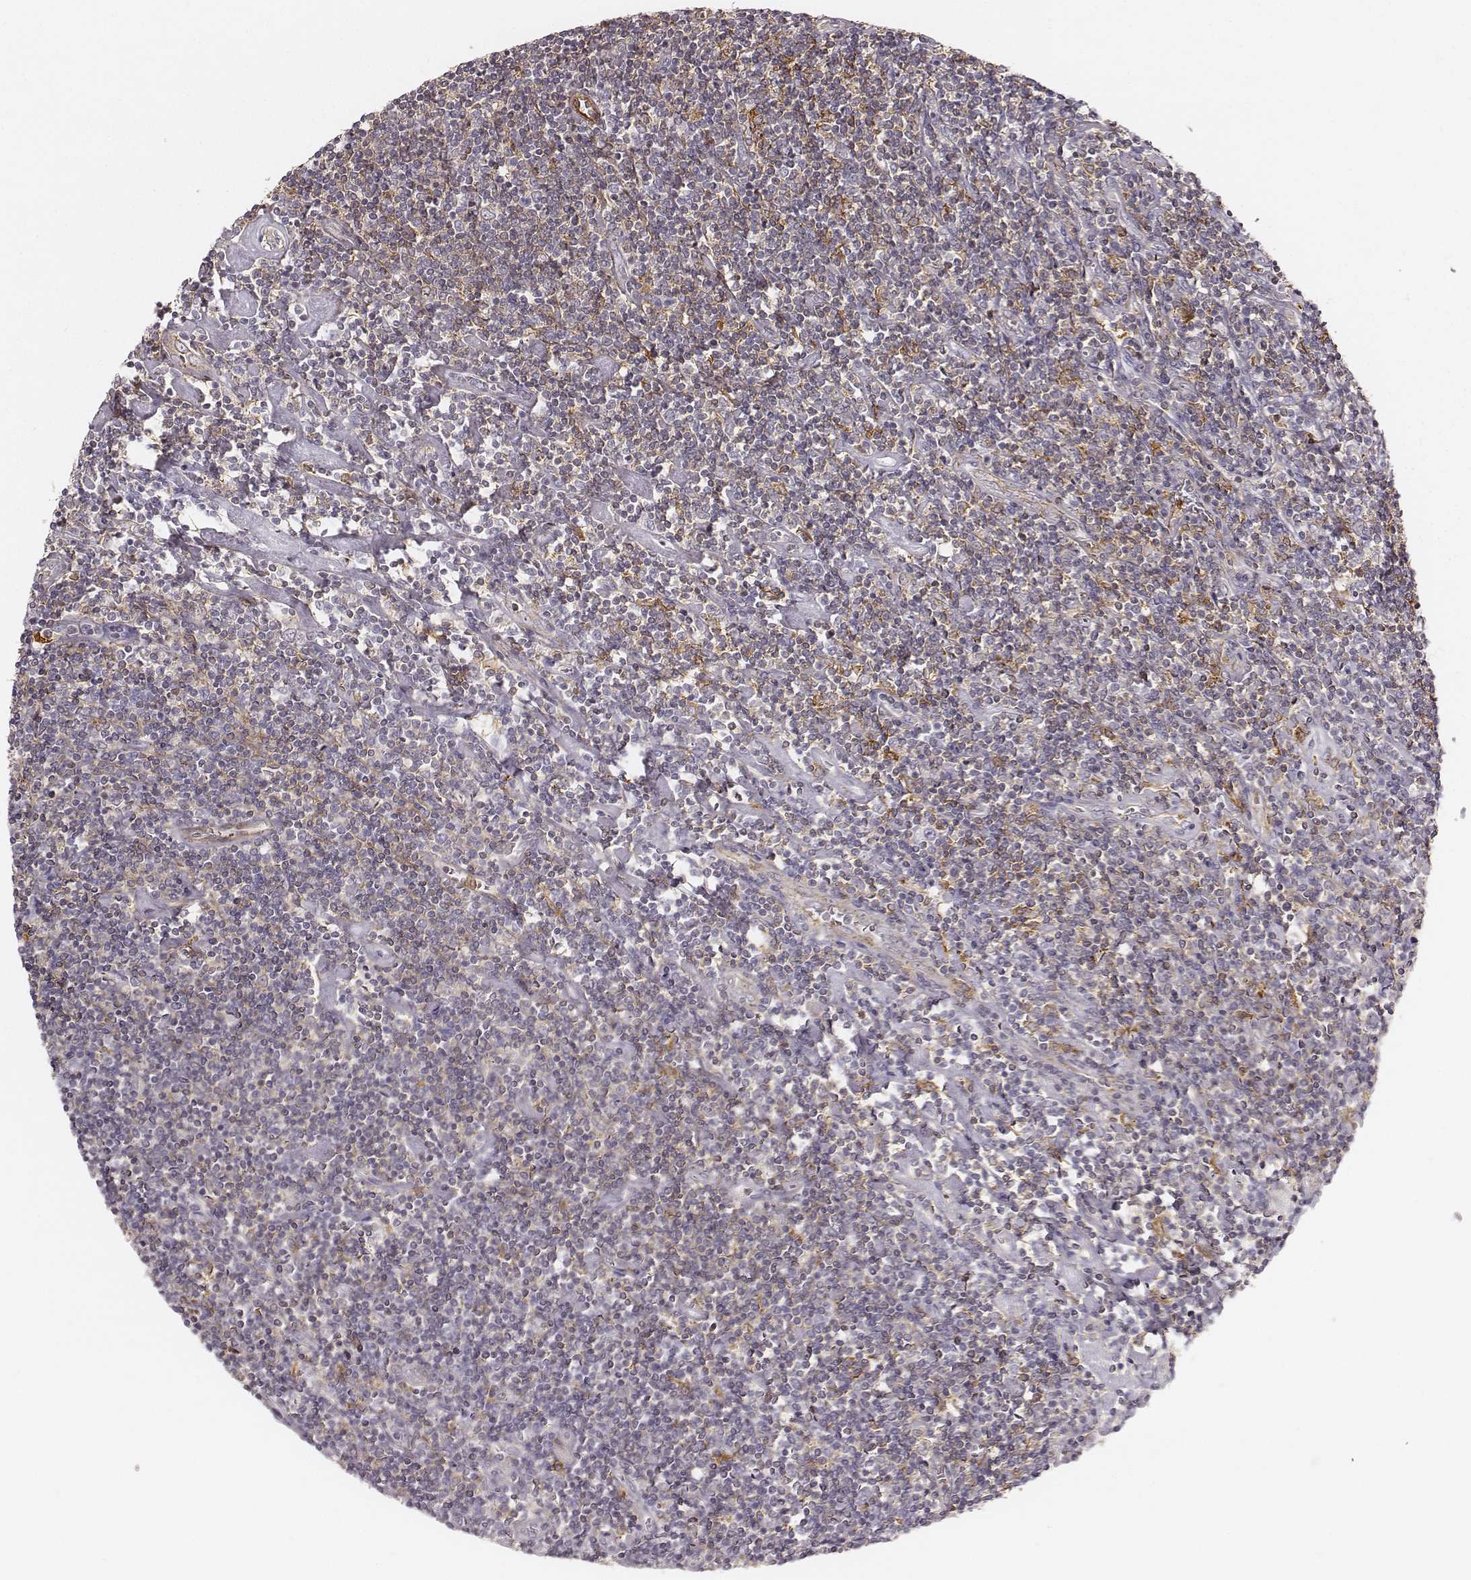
{"staining": {"intensity": "negative", "quantity": "none", "location": "none"}, "tissue": "lymphoma", "cell_type": "Tumor cells", "image_type": "cancer", "snomed": [{"axis": "morphology", "description": "Hodgkin's disease, NOS"}, {"axis": "topography", "description": "Lymph node"}], "caption": "An immunohistochemistry (IHC) micrograph of Hodgkin's disease is shown. There is no staining in tumor cells of Hodgkin's disease.", "gene": "ZYX", "patient": {"sex": "male", "age": 40}}